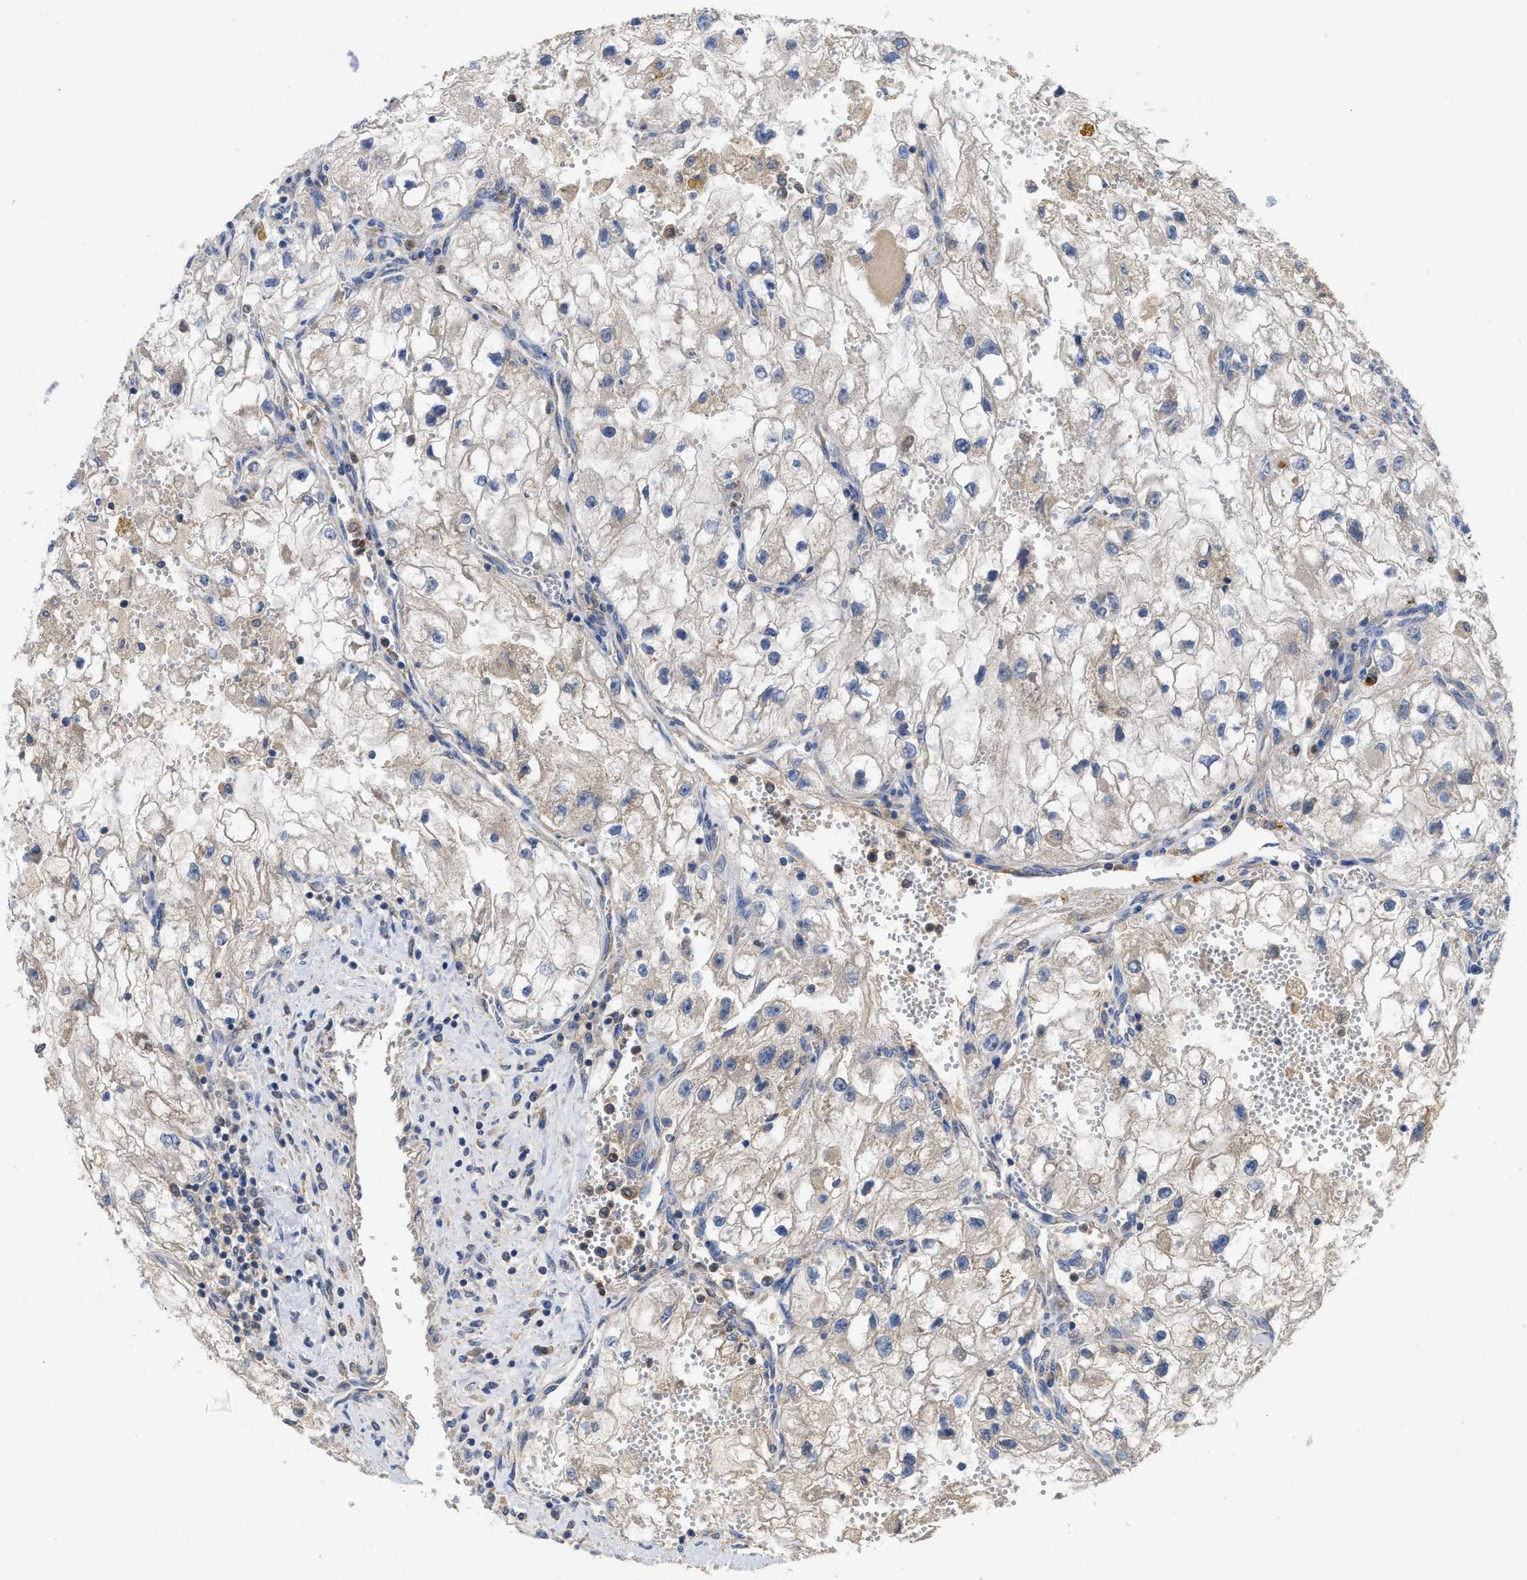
{"staining": {"intensity": "weak", "quantity": "<25%", "location": "cytoplasmic/membranous"}, "tissue": "renal cancer", "cell_type": "Tumor cells", "image_type": "cancer", "snomed": [{"axis": "morphology", "description": "Adenocarcinoma, NOS"}, {"axis": "topography", "description": "Kidney"}], "caption": "DAB (3,3'-diaminobenzidine) immunohistochemical staining of human renal cancer reveals no significant expression in tumor cells.", "gene": "RNF216", "patient": {"sex": "female", "age": 70}}